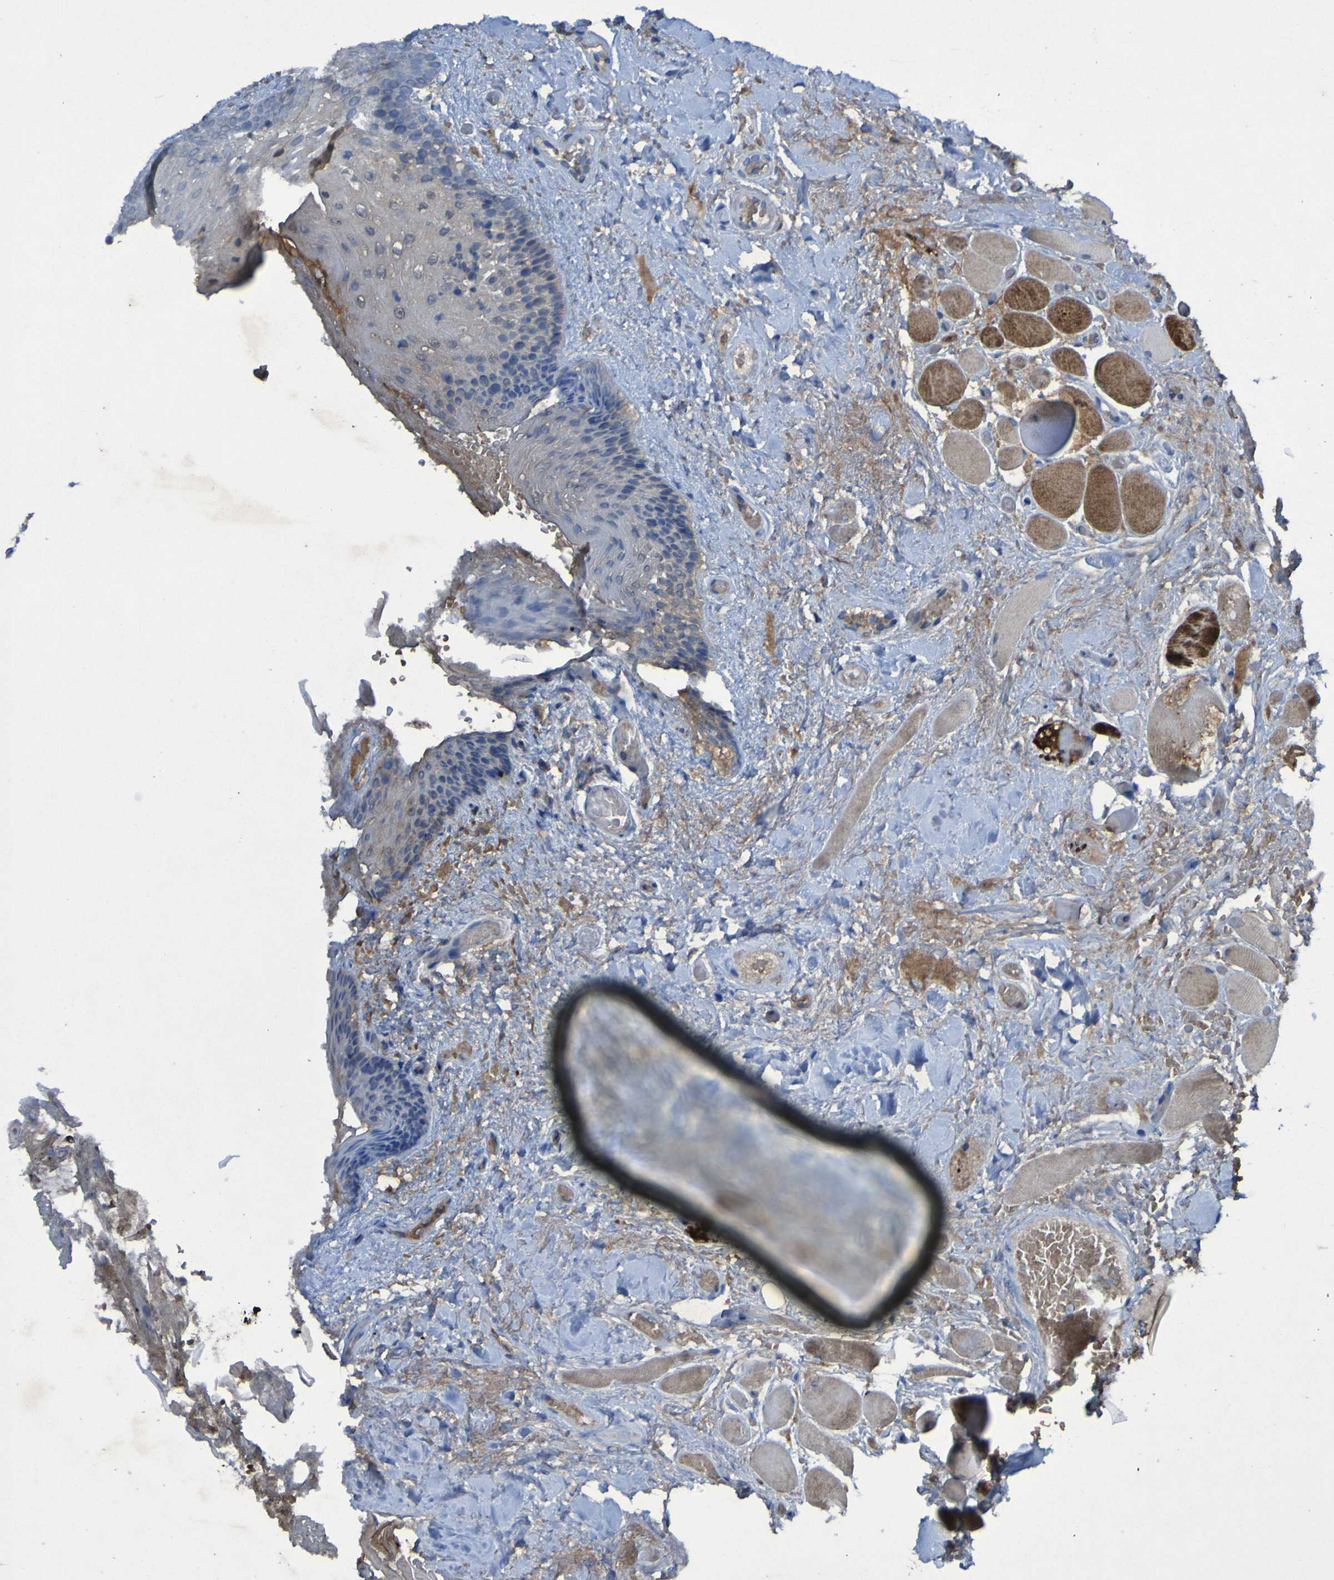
{"staining": {"intensity": "negative", "quantity": "none", "location": "none"}, "tissue": "oral mucosa", "cell_type": "Squamous epithelial cells", "image_type": "normal", "snomed": [{"axis": "morphology", "description": "Normal tissue, NOS"}, {"axis": "morphology", "description": "Squamous cell carcinoma, NOS"}, {"axis": "topography", "description": "Skeletal muscle"}, {"axis": "topography", "description": "Adipose tissue"}, {"axis": "topography", "description": "Vascular tissue"}, {"axis": "topography", "description": "Oral tissue"}, {"axis": "topography", "description": "Peripheral nerve tissue"}, {"axis": "topography", "description": "Head-Neck"}], "caption": "This histopathology image is of benign oral mucosa stained with immunohistochemistry (IHC) to label a protein in brown with the nuclei are counter-stained blue. There is no expression in squamous epithelial cells.", "gene": "SGK2", "patient": {"sex": "male", "age": 71}}